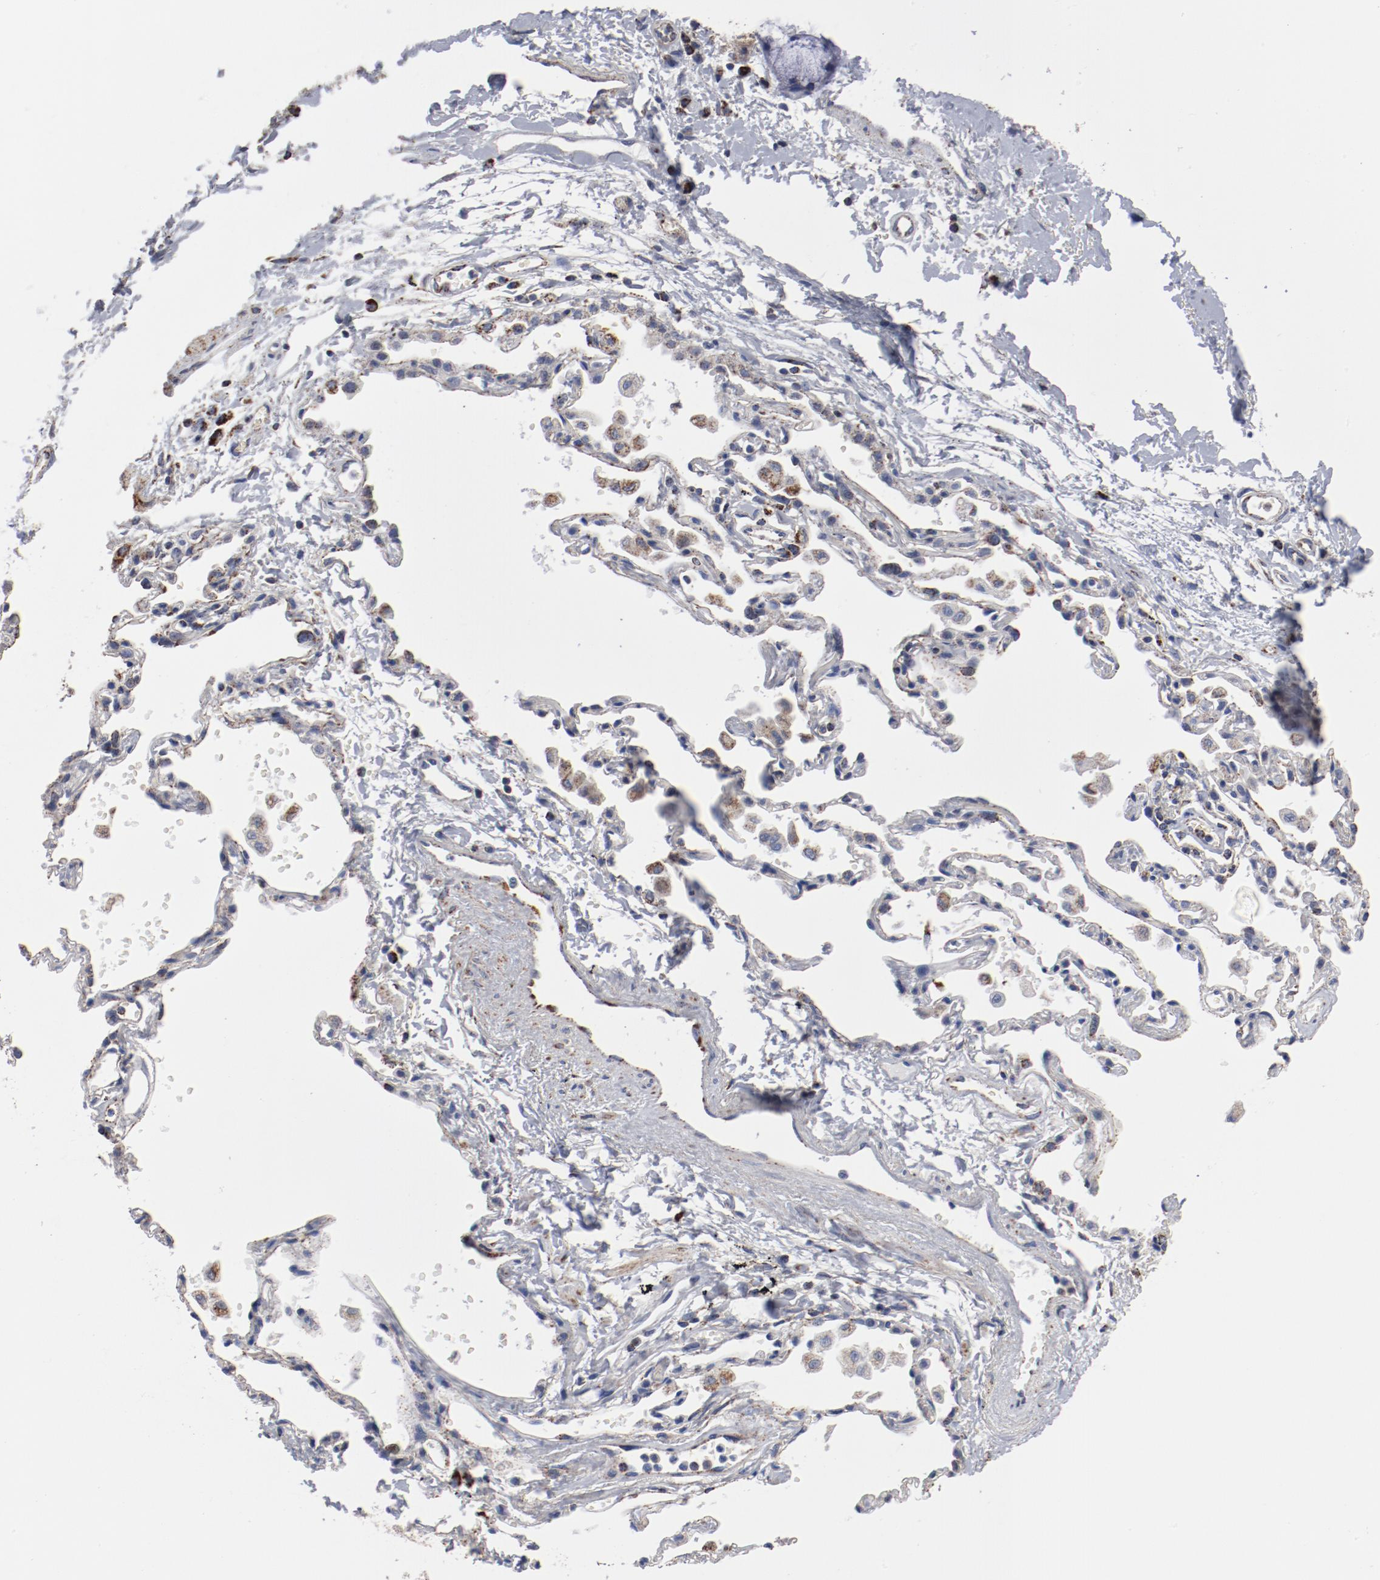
{"staining": {"intensity": "negative", "quantity": "none", "location": "none"}, "tissue": "adipose tissue", "cell_type": "Adipocytes", "image_type": "normal", "snomed": [{"axis": "morphology", "description": "Normal tissue, NOS"}, {"axis": "morphology", "description": "Adenocarcinoma, NOS"}, {"axis": "topography", "description": "Cartilage tissue"}, {"axis": "topography", "description": "Bronchus"}, {"axis": "topography", "description": "Lung"}], "caption": "Immunohistochemistry (IHC) histopathology image of benign adipose tissue: adipose tissue stained with DAB reveals no significant protein positivity in adipocytes.", "gene": "NDUFV2", "patient": {"sex": "female", "age": 67}}